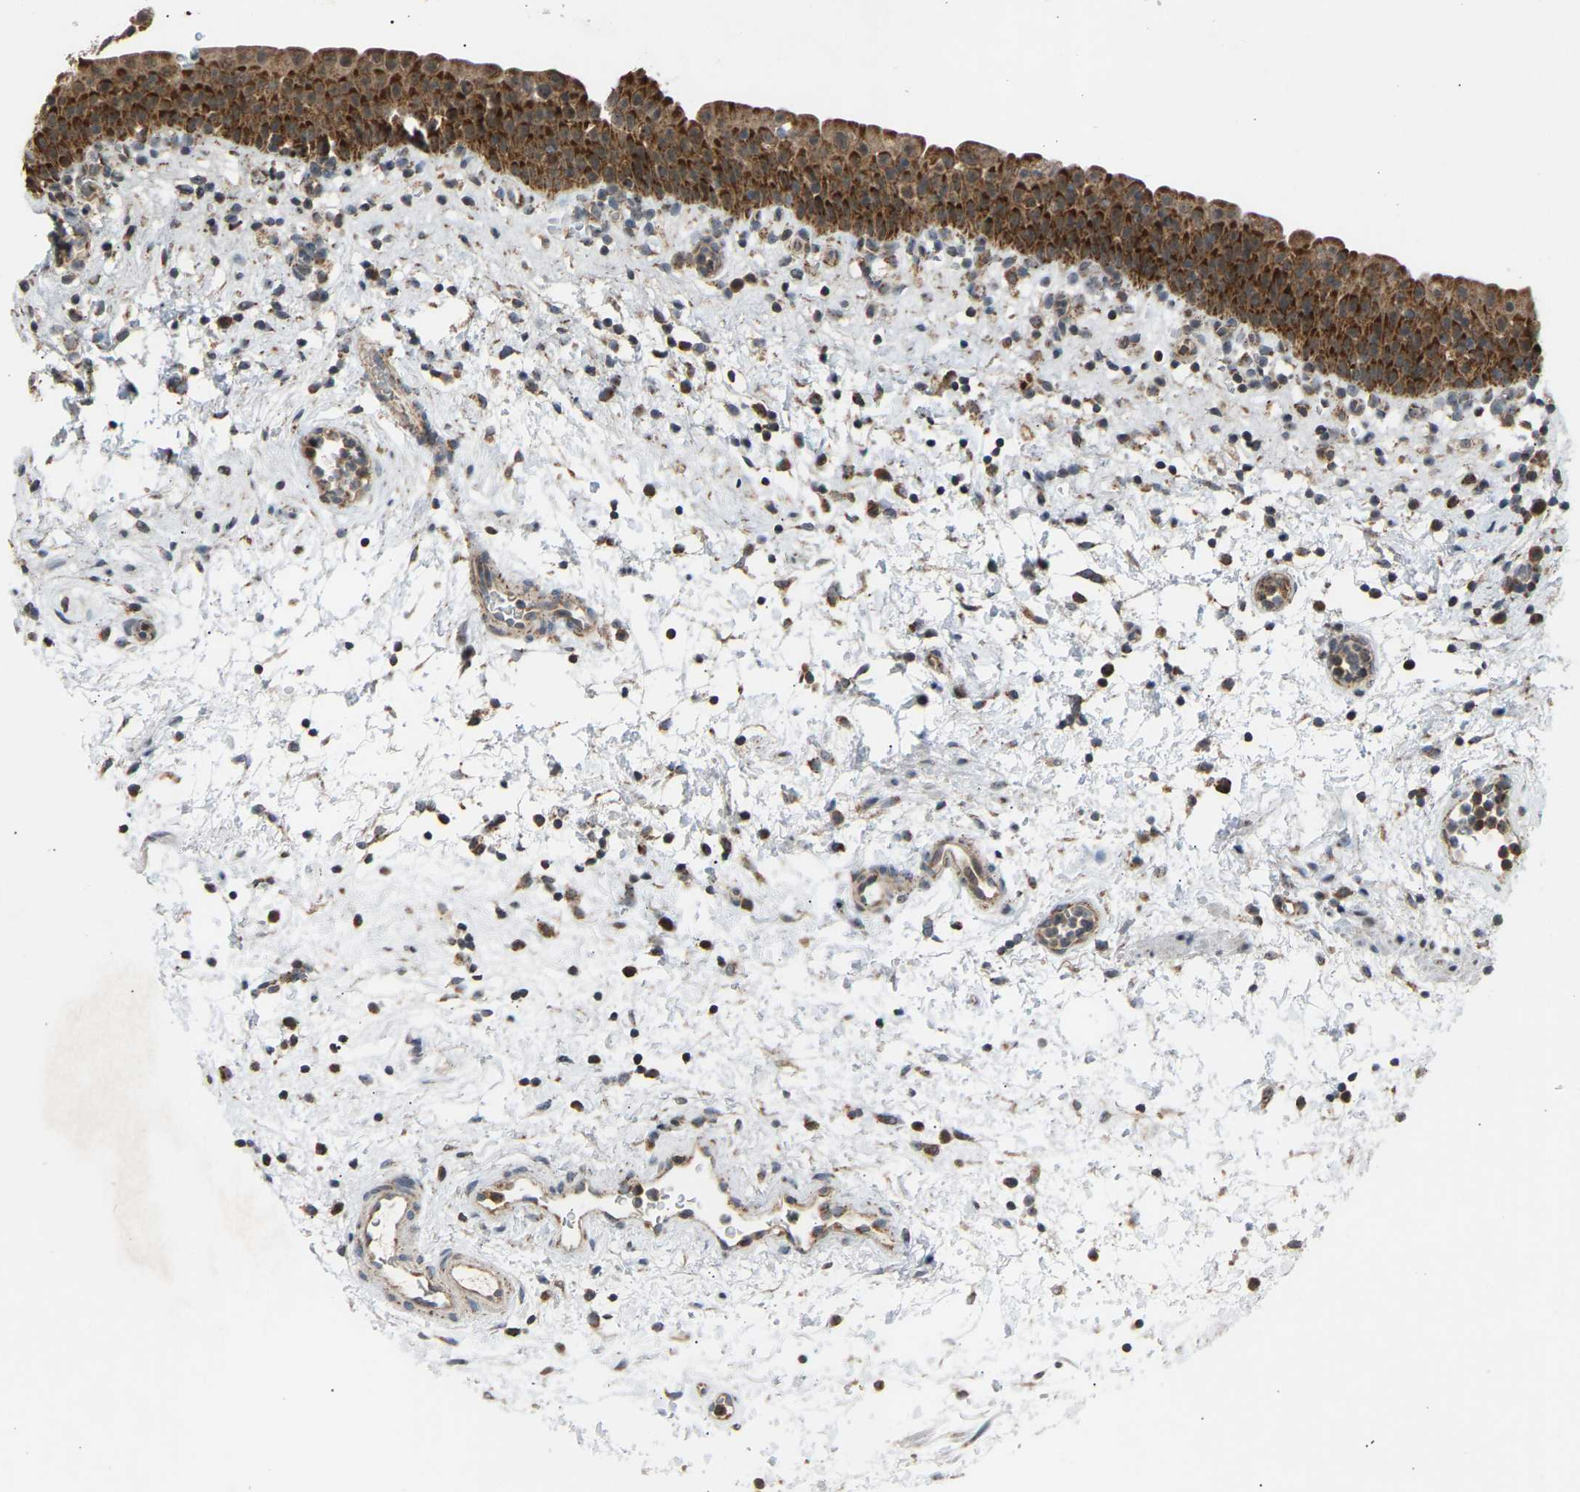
{"staining": {"intensity": "strong", "quantity": ">75%", "location": "cytoplasmic/membranous"}, "tissue": "urinary bladder", "cell_type": "Urothelial cells", "image_type": "normal", "snomed": [{"axis": "morphology", "description": "Normal tissue, NOS"}, {"axis": "topography", "description": "Urinary bladder"}], "caption": "Protein expression analysis of normal urinary bladder demonstrates strong cytoplasmic/membranous positivity in about >75% of urothelial cells.", "gene": "SLIRP", "patient": {"sex": "male", "age": 37}}